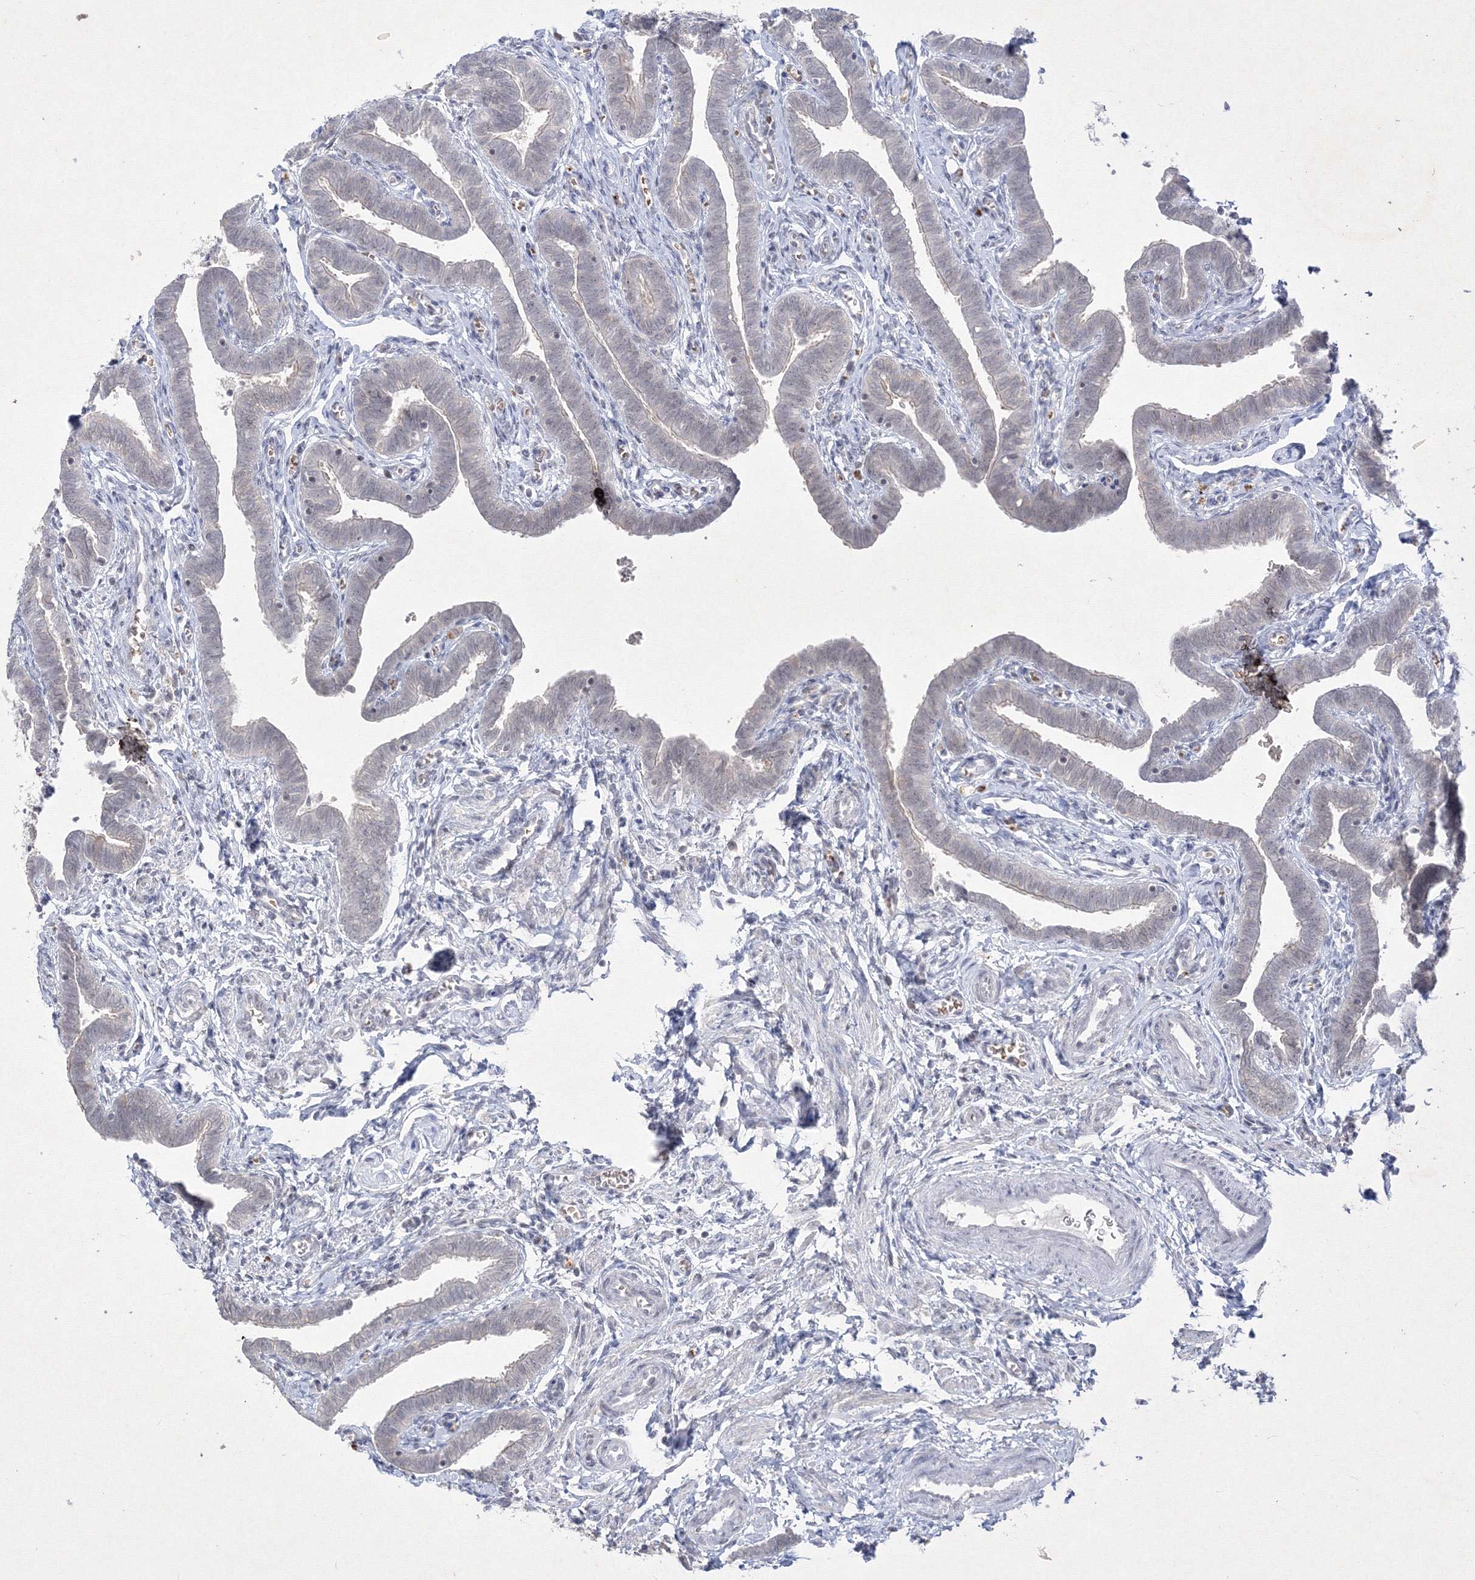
{"staining": {"intensity": "weak", "quantity": "25%-75%", "location": "cytoplasmic/membranous,nuclear"}, "tissue": "fallopian tube", "cell_type": "Glandular cells", "image_type": "normal", "snomed": [{"axis": "morphology", "description": "Normal tissue, NOS"}, {"axis": "topography", "description": "Fallopian tube"}], "caption": "This histopathology image reveals IHC staining of unremarkable fallopian tube, with low weak cytoplasmic/membranous,nuclear expression in about 25%-75% of glandular cells.", "gene": "NXPE3", "patient": {"sex": "female", "age": 36}}